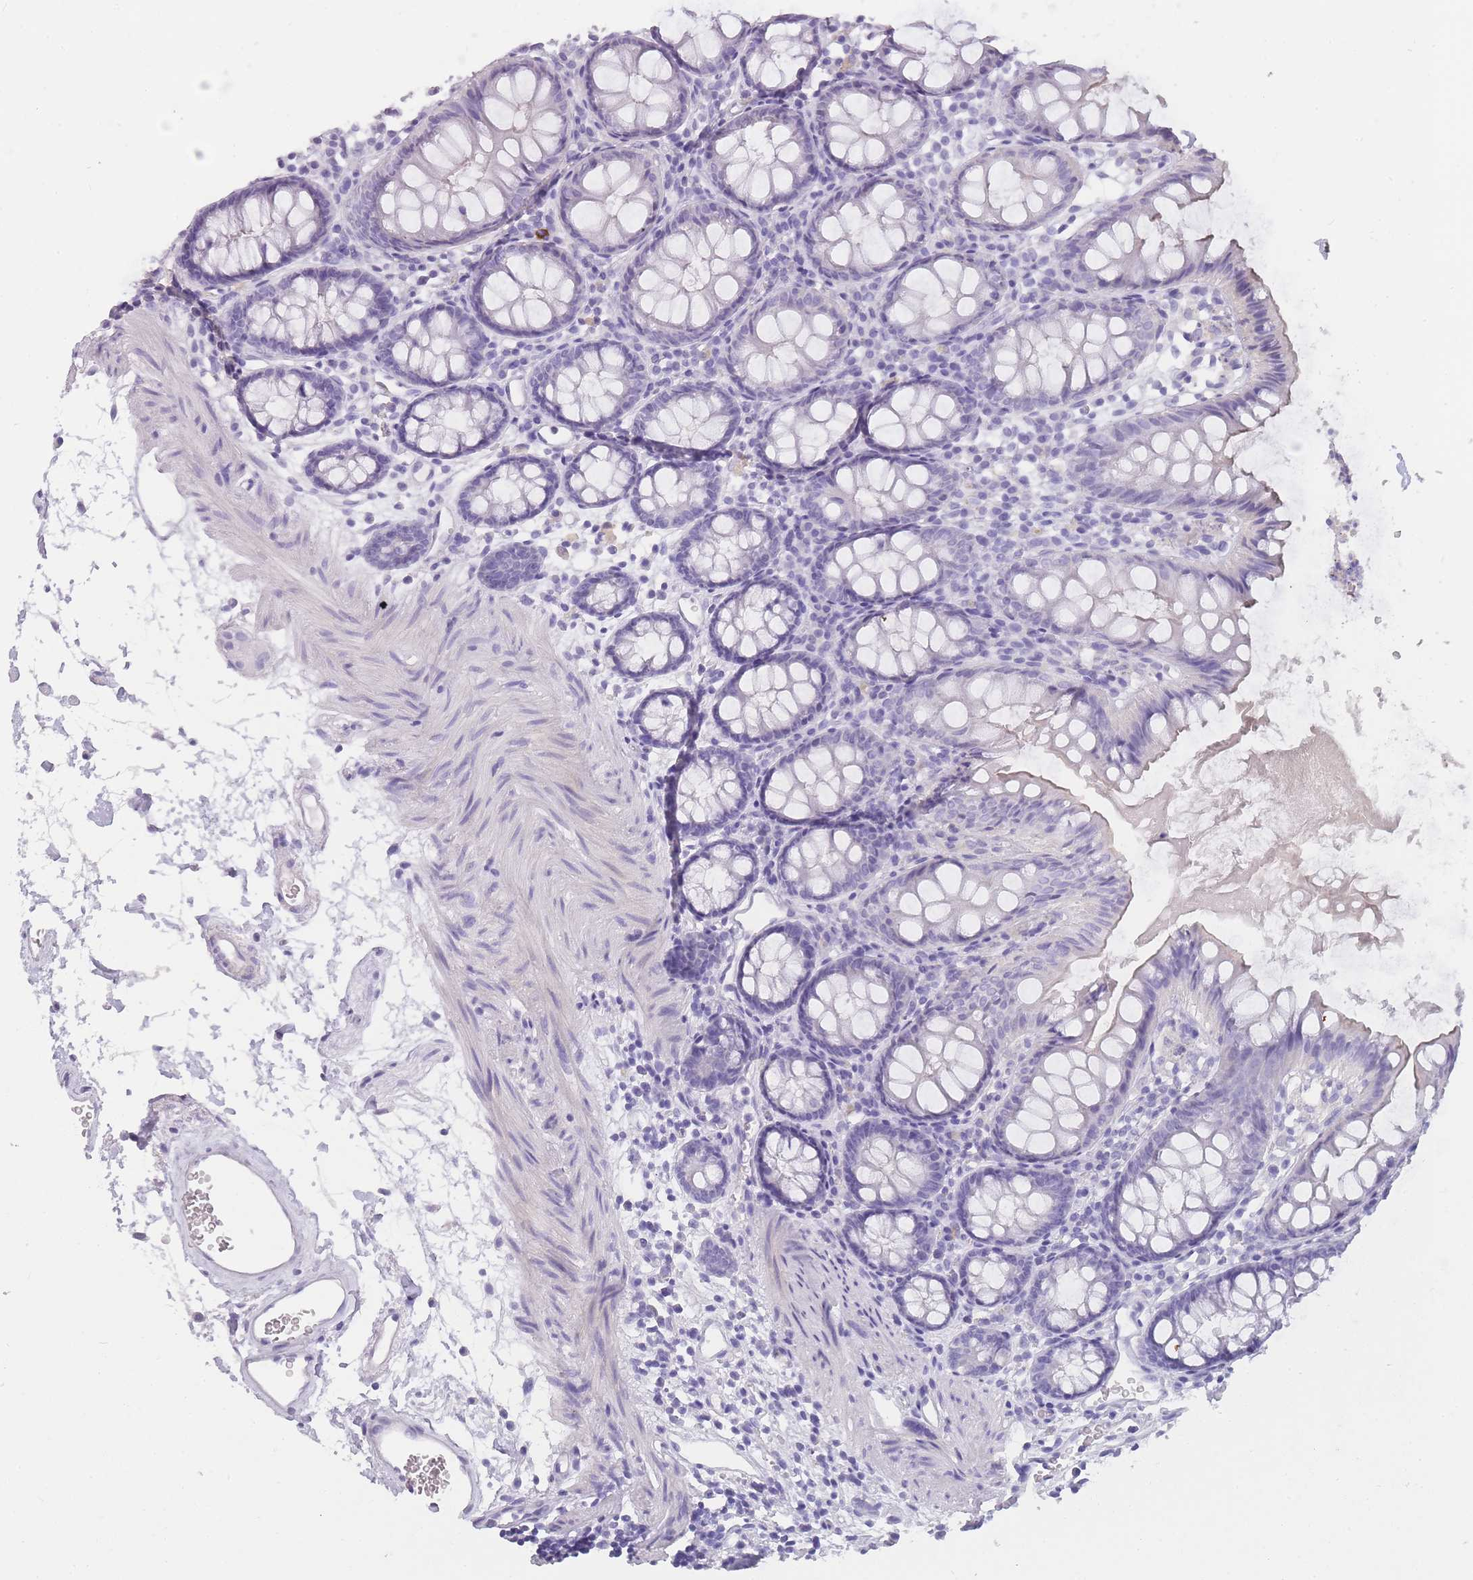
{"staining": {"intensity": "negative", "quantity": "none", "location": "none"}, "tissue": "colon", "cell_type": "Endothelial cells", "image_type": "normal", "snomed": [{"axis": "morphology", "description": "Normal tissue, NOS"}, {"axis": "topography", "description": "Colon"}], "caption": "The image shows no staining of endothelial cells in normal colon. (IHC, brightfield microscopy, high magnification).", "gene": "TCP11X1", "patient": {"sex": "female", "age": 84}}